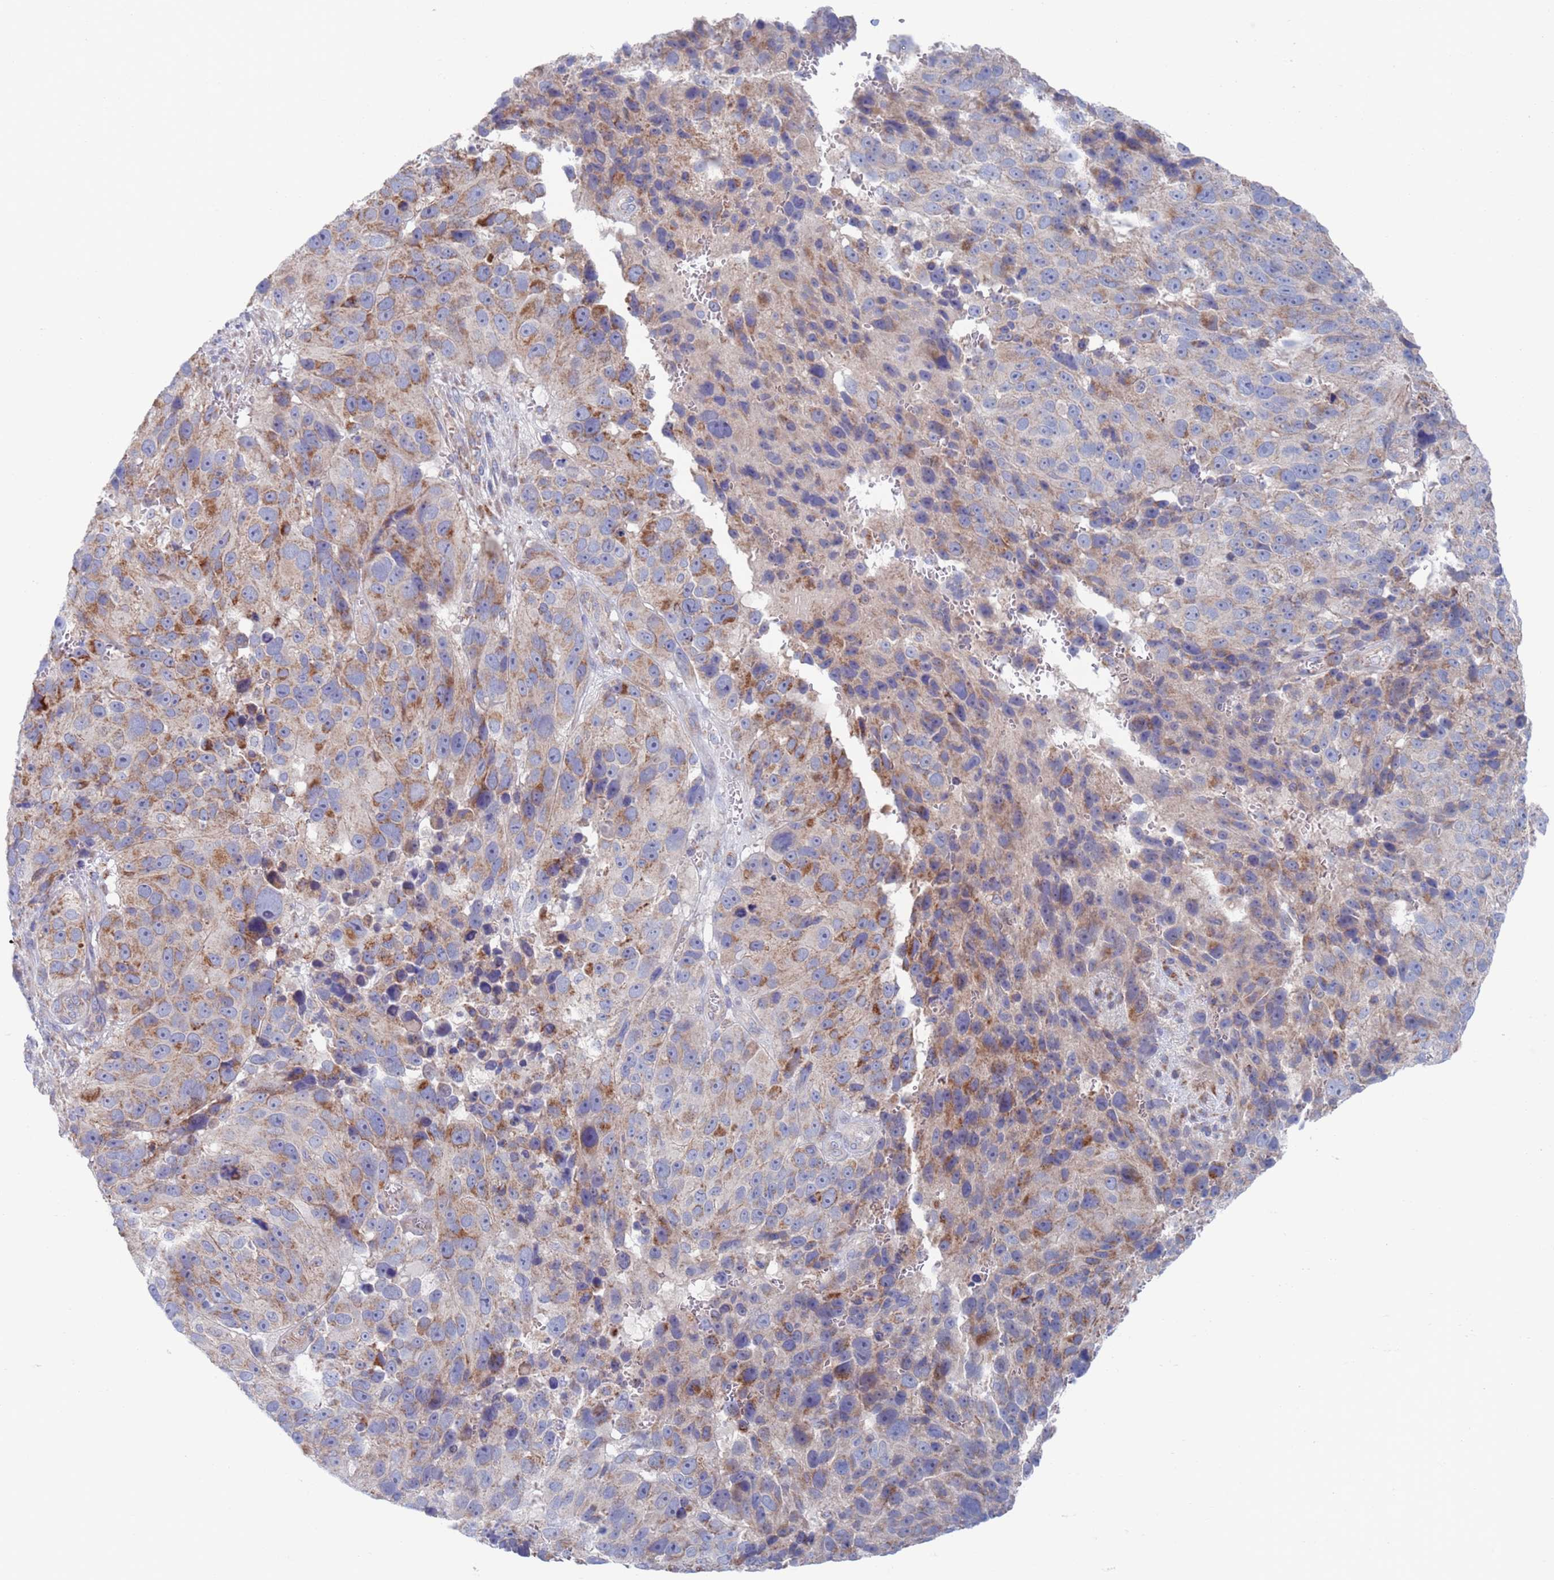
{"staining": {"intensity": "moderate", "quantity": "25%-75%", "location": "cytoplasmic/membranous"}, "tissue": "melanoma", "cell_type": "Tumor cells", "image_type": "cancer", "snomed": [{"axis": "morphology", "description": "Malignant melanoma, NOS"}, {"axis": "topography", "description": "Skin"}], "caption": "Malignant melanoma stained for a protein (brown) exhibits moderate cytoplasmic/membranous positive staining in about 25%-75% of tumor cells.", "gene": "CHCHD6", "patient": {"sex": "male", "age": 84}}